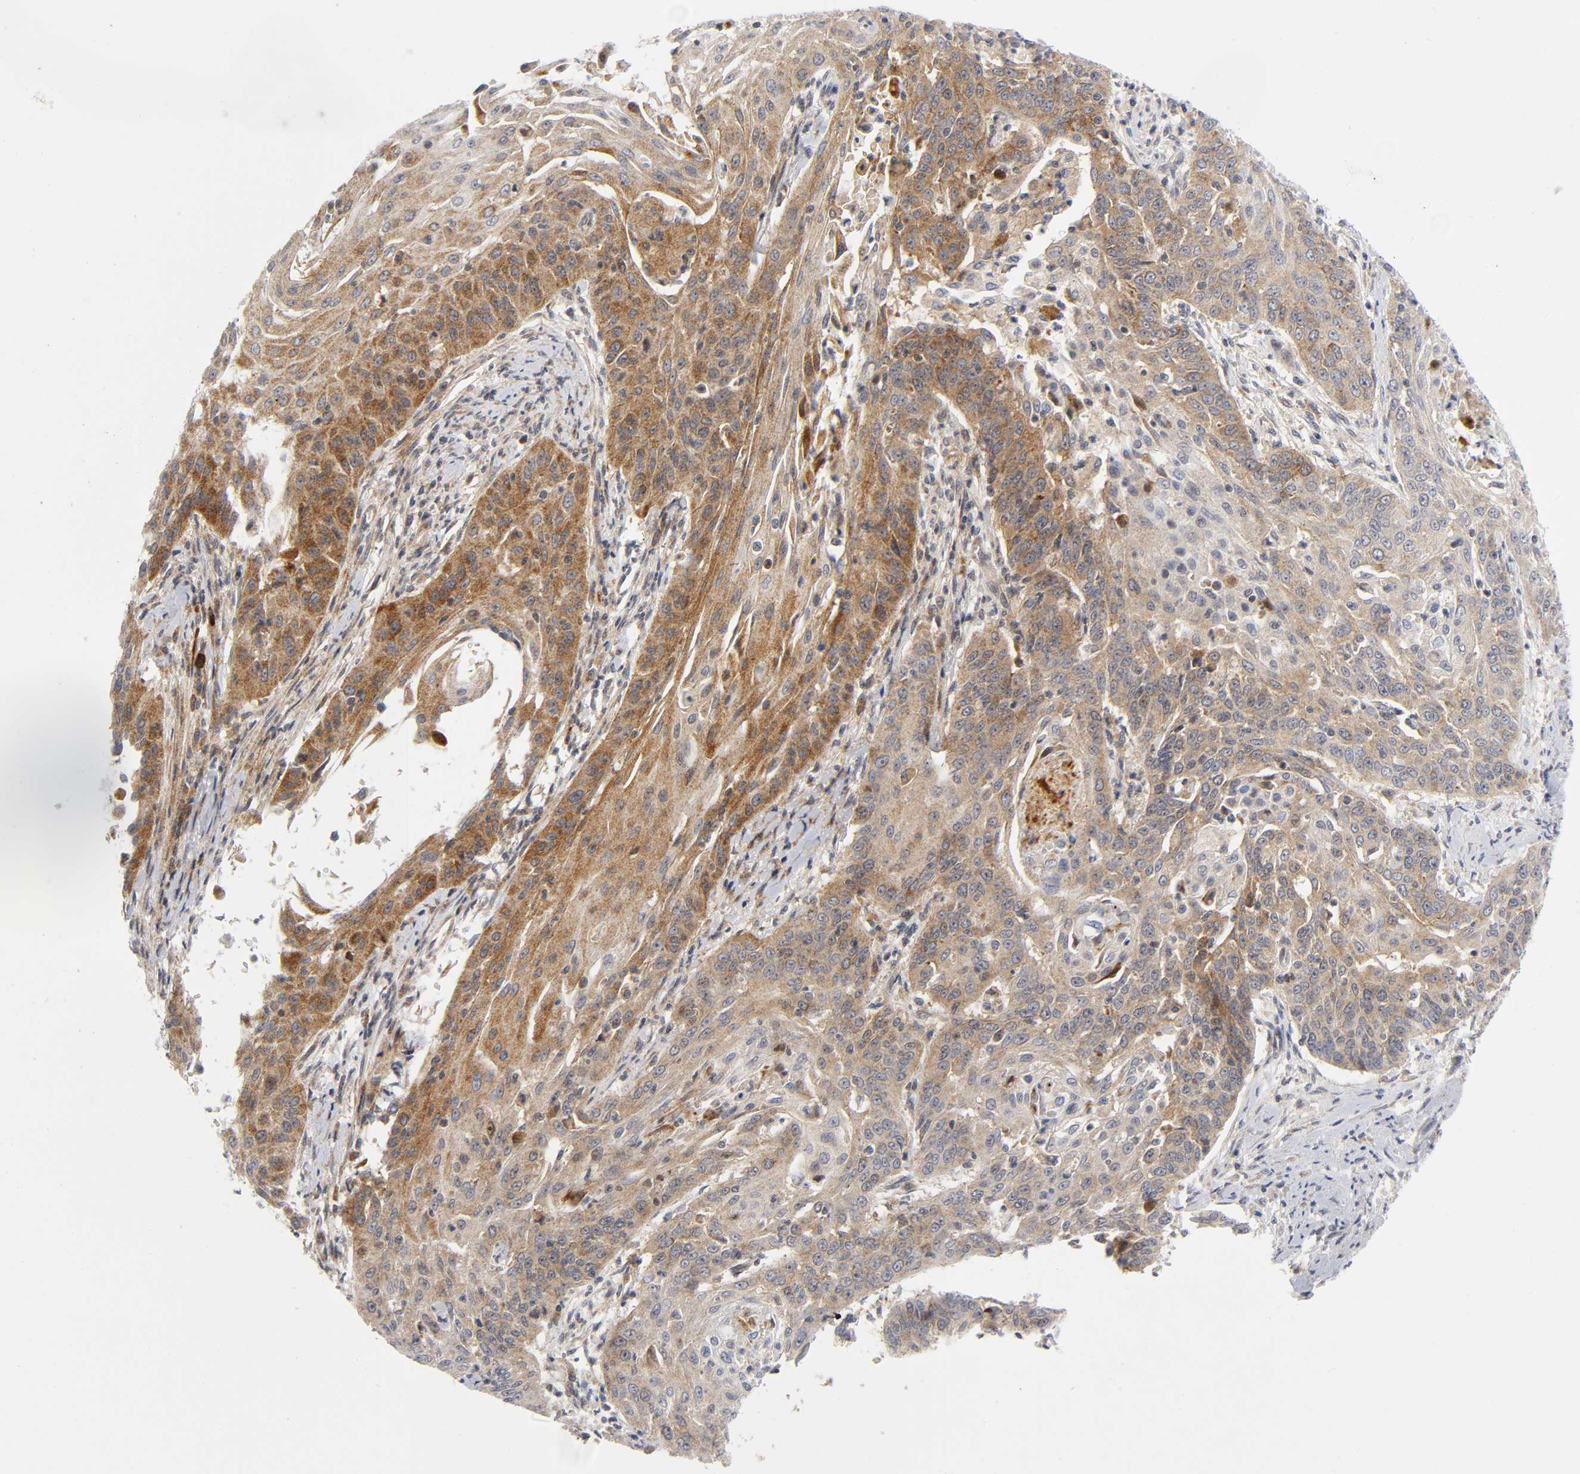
{"staining": {"intensity": "moderate", "quantity": ">75%", "location": "cytoplasmic/membranous"}, "tissue": "cervical cancer", "cell_type": "Tumor cells", "image_type": "cancer", "snomed": [{"axis": "morphology", "description": "Squamous cell carcinoma, NOS"}, {"axis": "topography", "description": "Cervix"}], "caption": "Immunohistochemical staining of squamous cell carcinoma (cervical) demonstrates medium levels of moderate cytoplasmic/membranous positivity in approximately >75% of tumor cells. Nuclei are stained in blue.", "gene": "EIF5", "patient": {"sex": "female", "age": 33}}